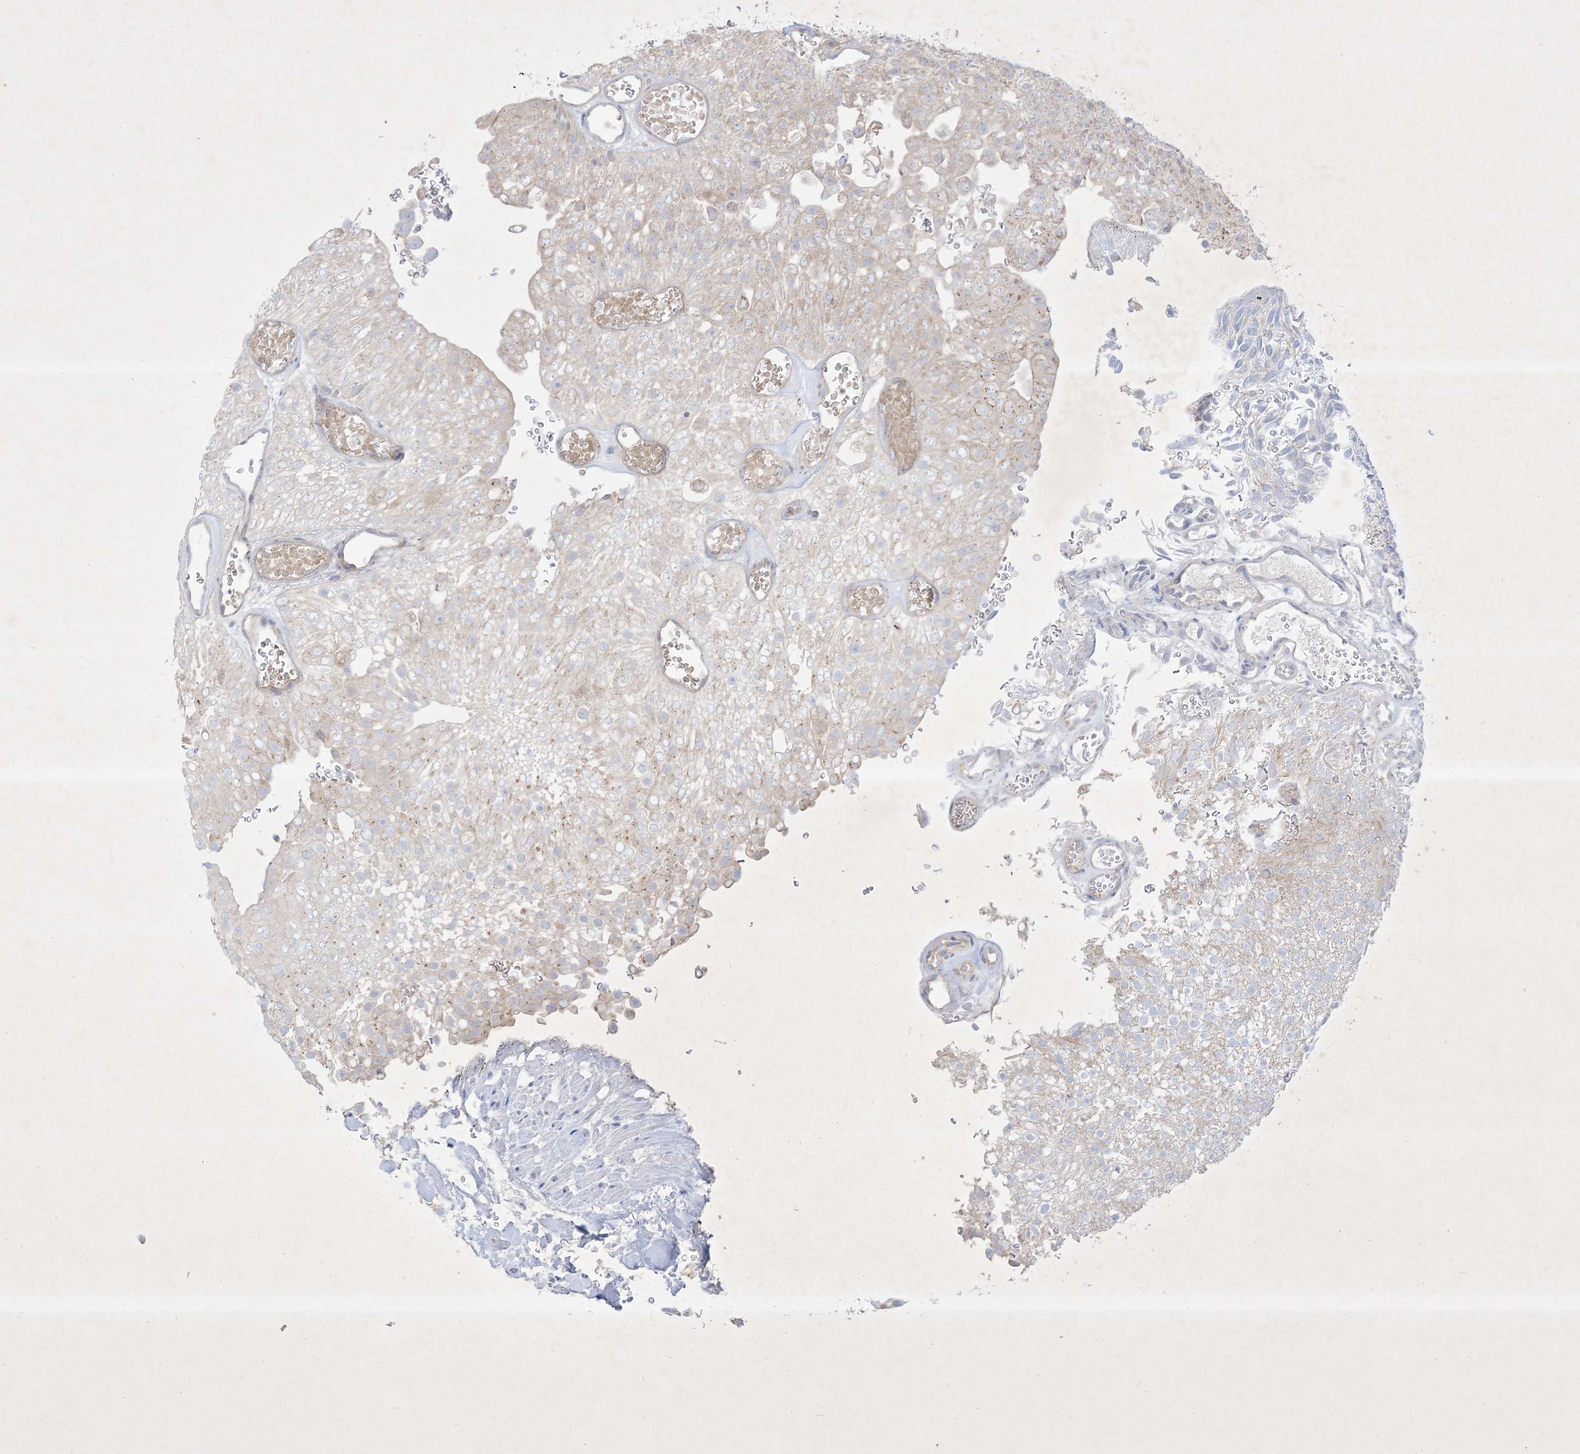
{"staining": {"intensity": "weak", "quantity": "<25%", "location": "cytoplasmic/membranous"}, "tissue": "urothelial cancer", "cell_type": "Tumor cells", "image_type": "cancer", "snomed": [{"axis": "morphology", "description": "Urothelial carcinoma, Low grade"}, {"axis": "topography", "description": "Urinary bladder"}], "caption": "IHC histopathology image of neoplastic tissue: urothelial carcinoma (low-grade) stained with DAB demonstrates no significant protein expression in tumor cells.", "gene": "PLEKHA3", "patient": {"sex": "male", "age": 78}}